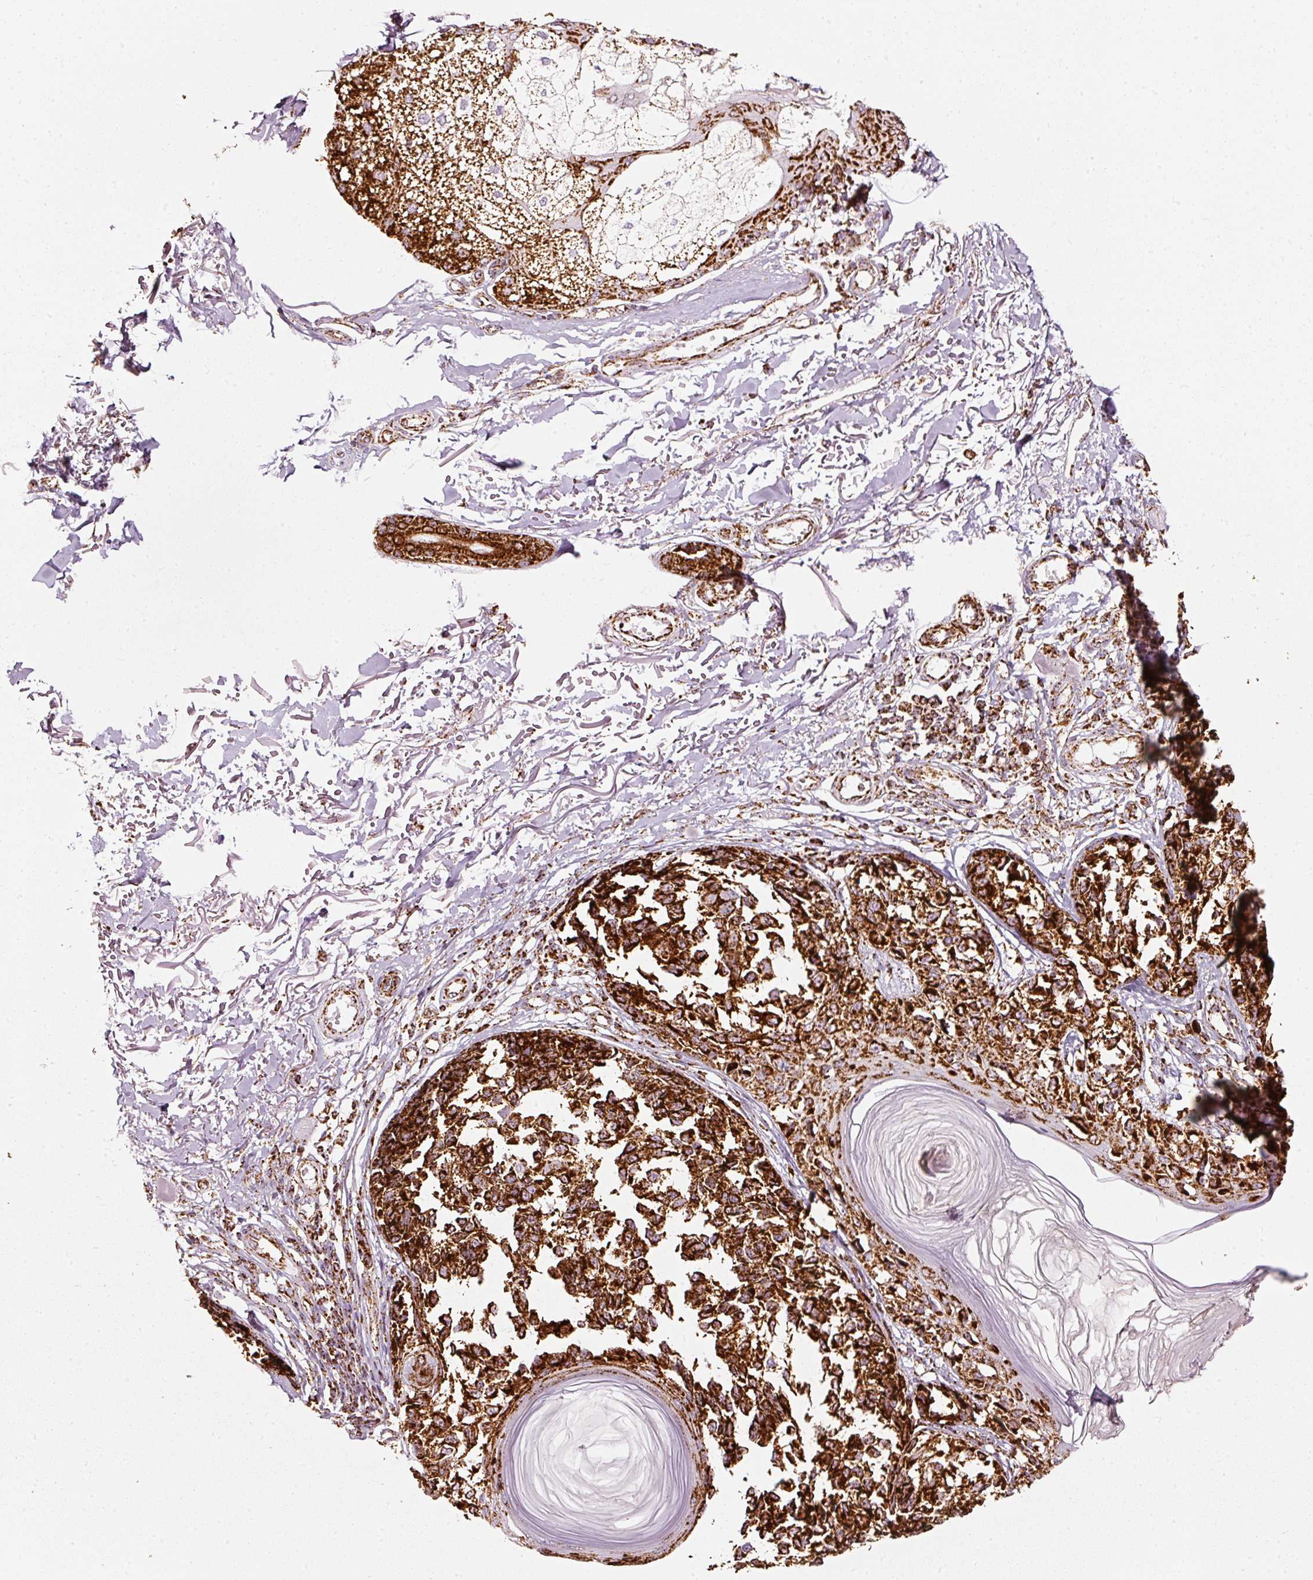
{"staining": {"intensity": "strong", "quantity": ">75%", "location": "cytoplasmic/membranous"}, "tissue": "melanoma", "cell_type": "Tumor cells", "image_type": "cancer", "snomed": [{"axis": "morphology", "description": "Malignant melanoma, NOS"}, {"axis": "topography", "description": "Skin"}], "caption": "Immunohistochemistry (IHC) (DAB (3,3'-diaminobenzidine)) staining of human melanoma exhibits strong cytoplasmic/membranous protein staining in approximately >75% of tumor cells. The protein of interest is shown in brown color, while the nuclei are stained blue.", "gene": "UQCRC1", "patient": {"sex": "male", "age": 73}}